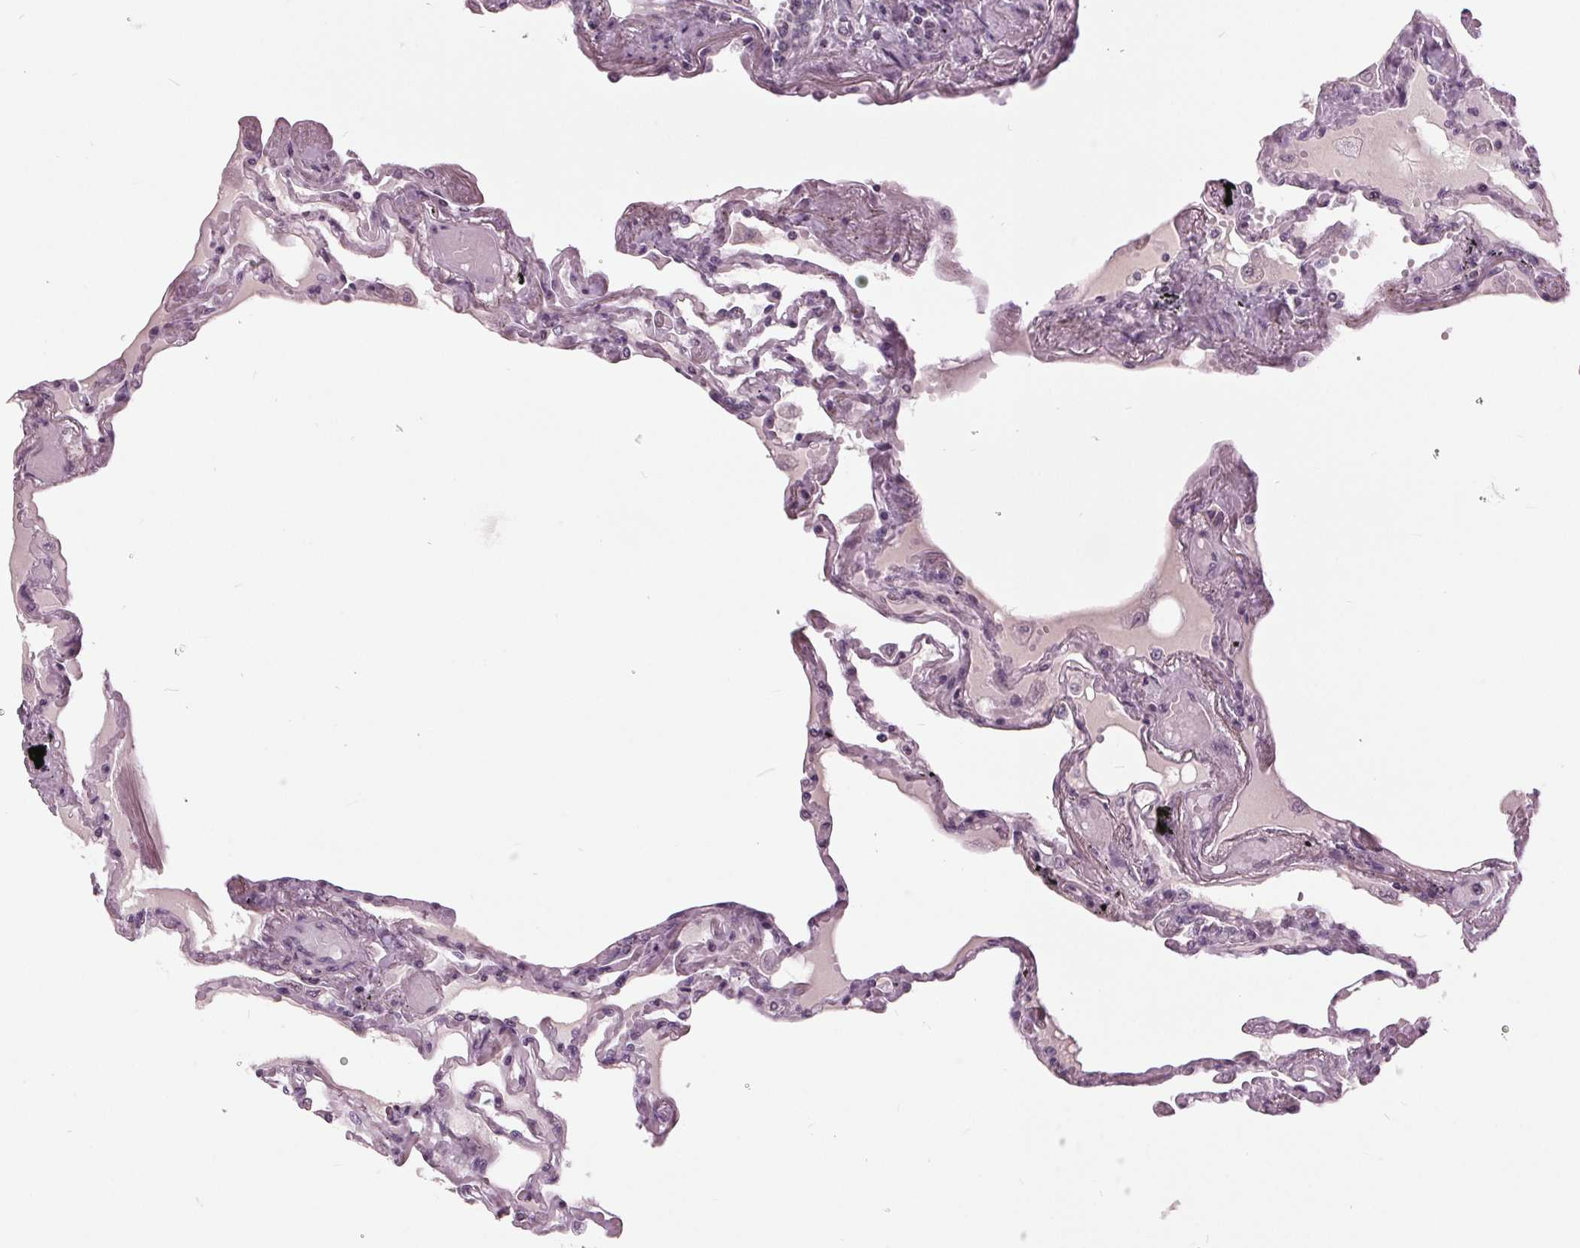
{"staining": {"intensity": "negative", "quantity": "none", "location": "none"}, "tissue": "lung", "cell_type": "Alveolar cells", "image_type": "normal", "snomed": [{"axis": "morphology", "description": "Normal tissue, NOS"}, {"axis": "morphology", "description": "Adenocarcinoma, NOS"}, {"axis": "topography", "description": "Cartilage tissue"}, {"axis": "topography", "description": "Lung"}], "caption": "DAB immunohistochemical staining of normal lung reveals no significant positivity in alveolar cells. (DAB immunohistochemistry, high magnification).", "gene": "SLC9A4", "patient": {"sex": "female", "age": 67}}